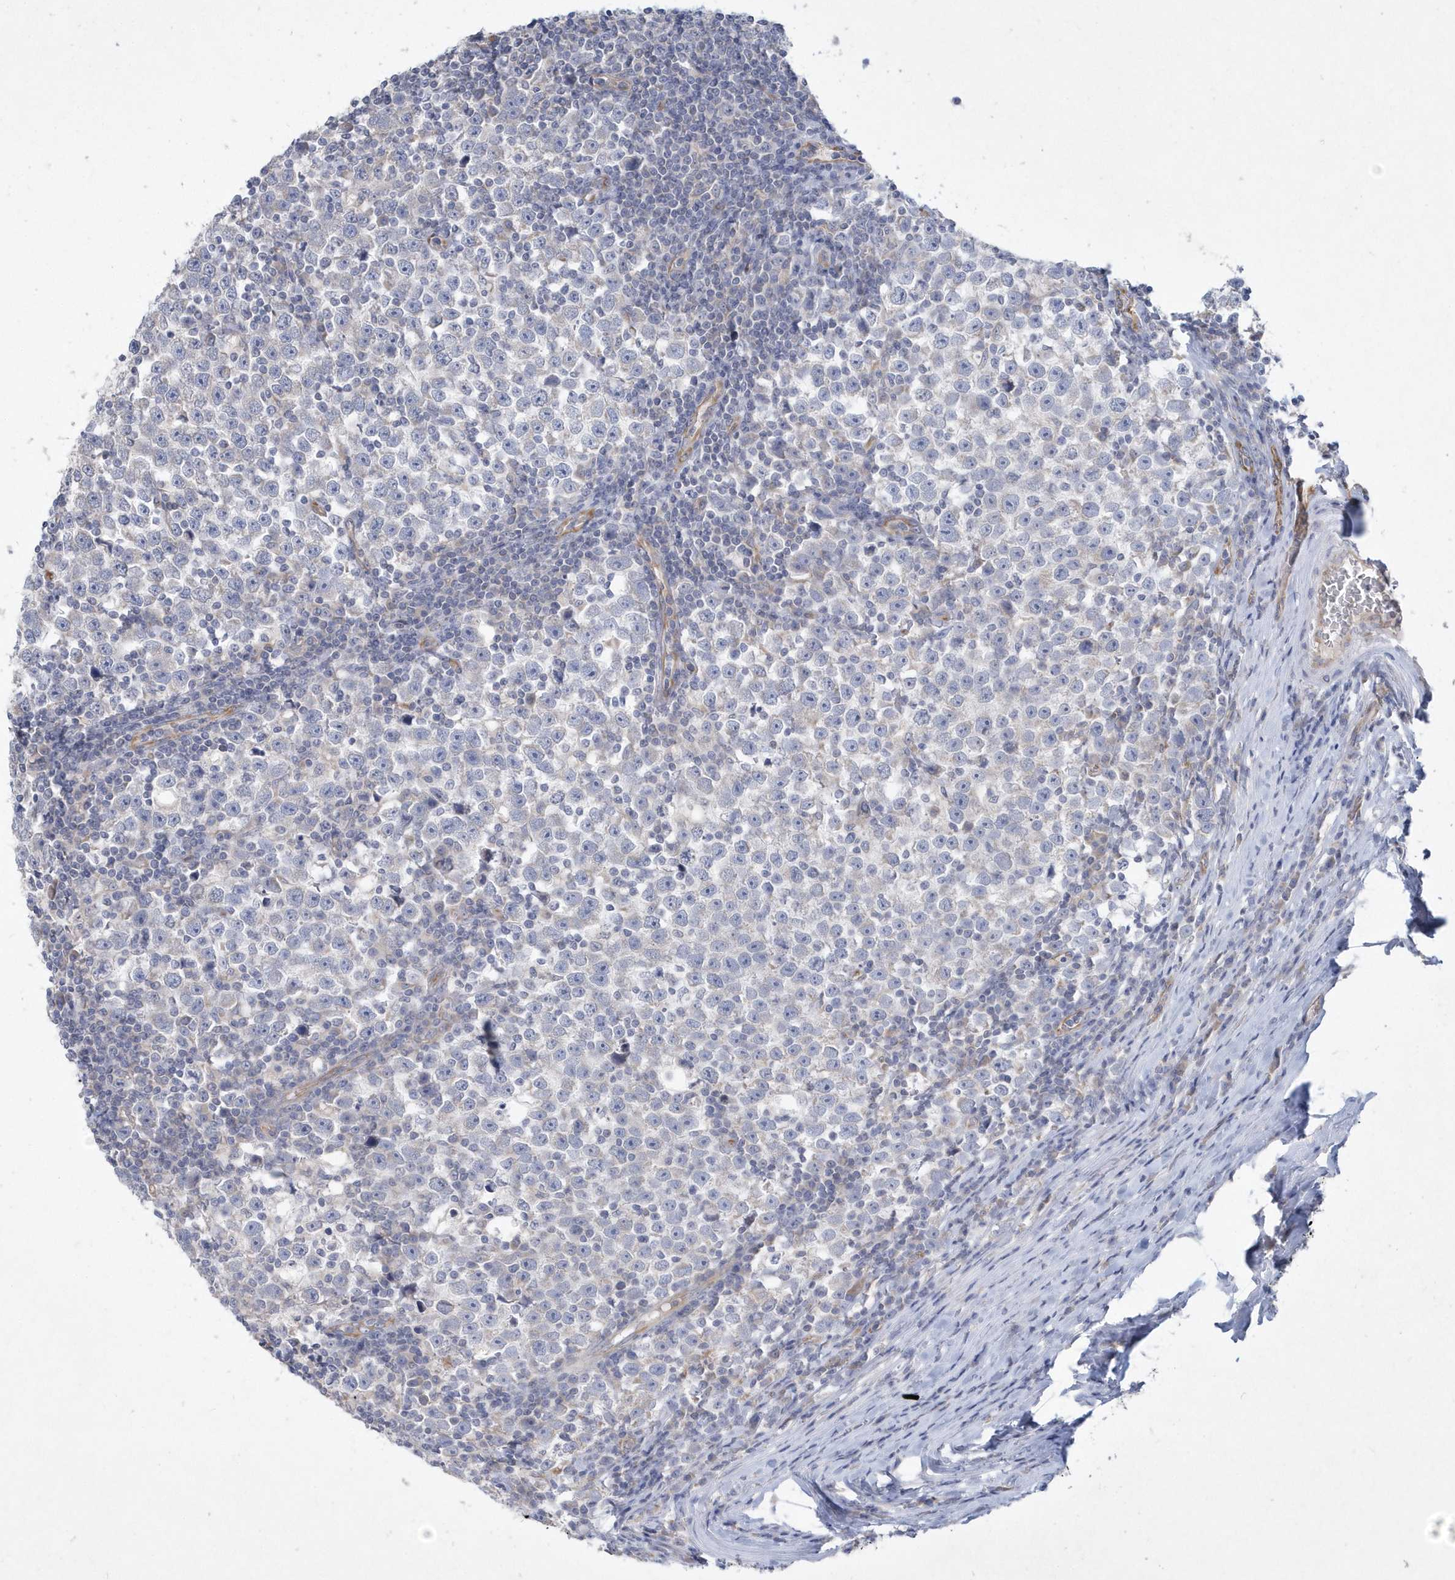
{"staining": {"intensity": "negative", "quantity": "none", "location": "none"}, "tissue": "testis cancer", "cell_type": "Tumor cells", "image_type": "cancer", "snomed": [{"axis": "morphology", "description": "Normal tissue, NOS"}, {"axis": "morphology", "description": "Seminoma, NOS"}, {"axis": "topography", "description": "Testis"}], "caption": "Tumor cells are negative for protein expression in human testis seminoma. Brightfield microscopy of immunohistochemistry (IHC) stained with DAB (brown) and hematoxylin (blue), captured at high magnification.", "gene": "DGAT1", "patient": {"sex": "male", "age": 43}}